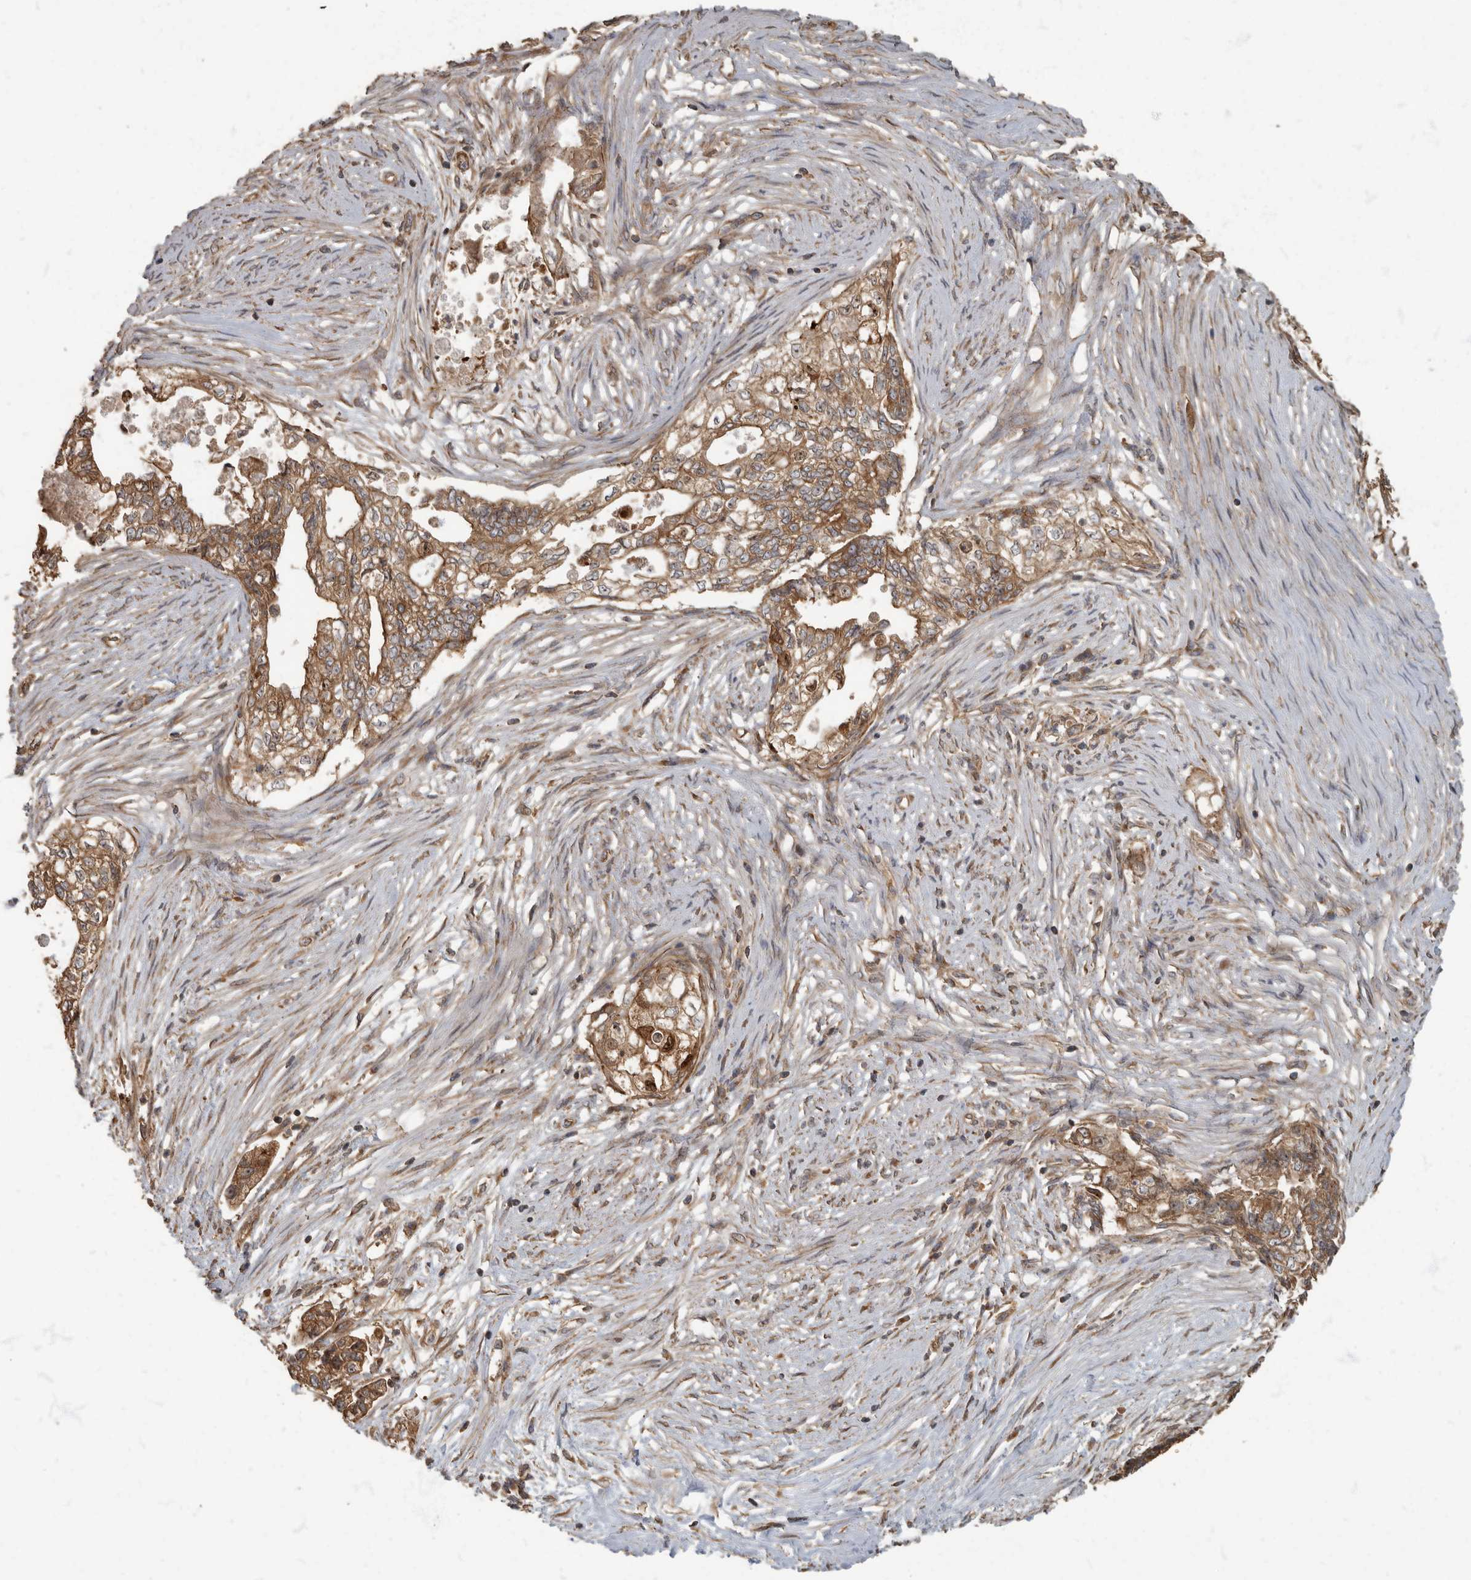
{"staining": {"intensity": "moderate", "quantity": ">75%", "location": "cytoplasmic/membranous"}, "tissue": "pancreatic cancer", "cell_type": "Tumor cells", "image_type": "cancer", "snomed": [{"axis": "morphology", "description": "Adenocarcinoma, NOS"}, {"axis": "topography", "description": "Pancreas"}], "caption": "A brown stain highlights moderate cytoplasmic/membranous positivity of a protein in pancreatic adenocarcinoma tumor cells. (DAB (3,3'-diaminobenzidine) IHC with brightfield microscopy, high magnification).", "gene": "DAAM1", "patient": {"sex": "male", "age": 72}}